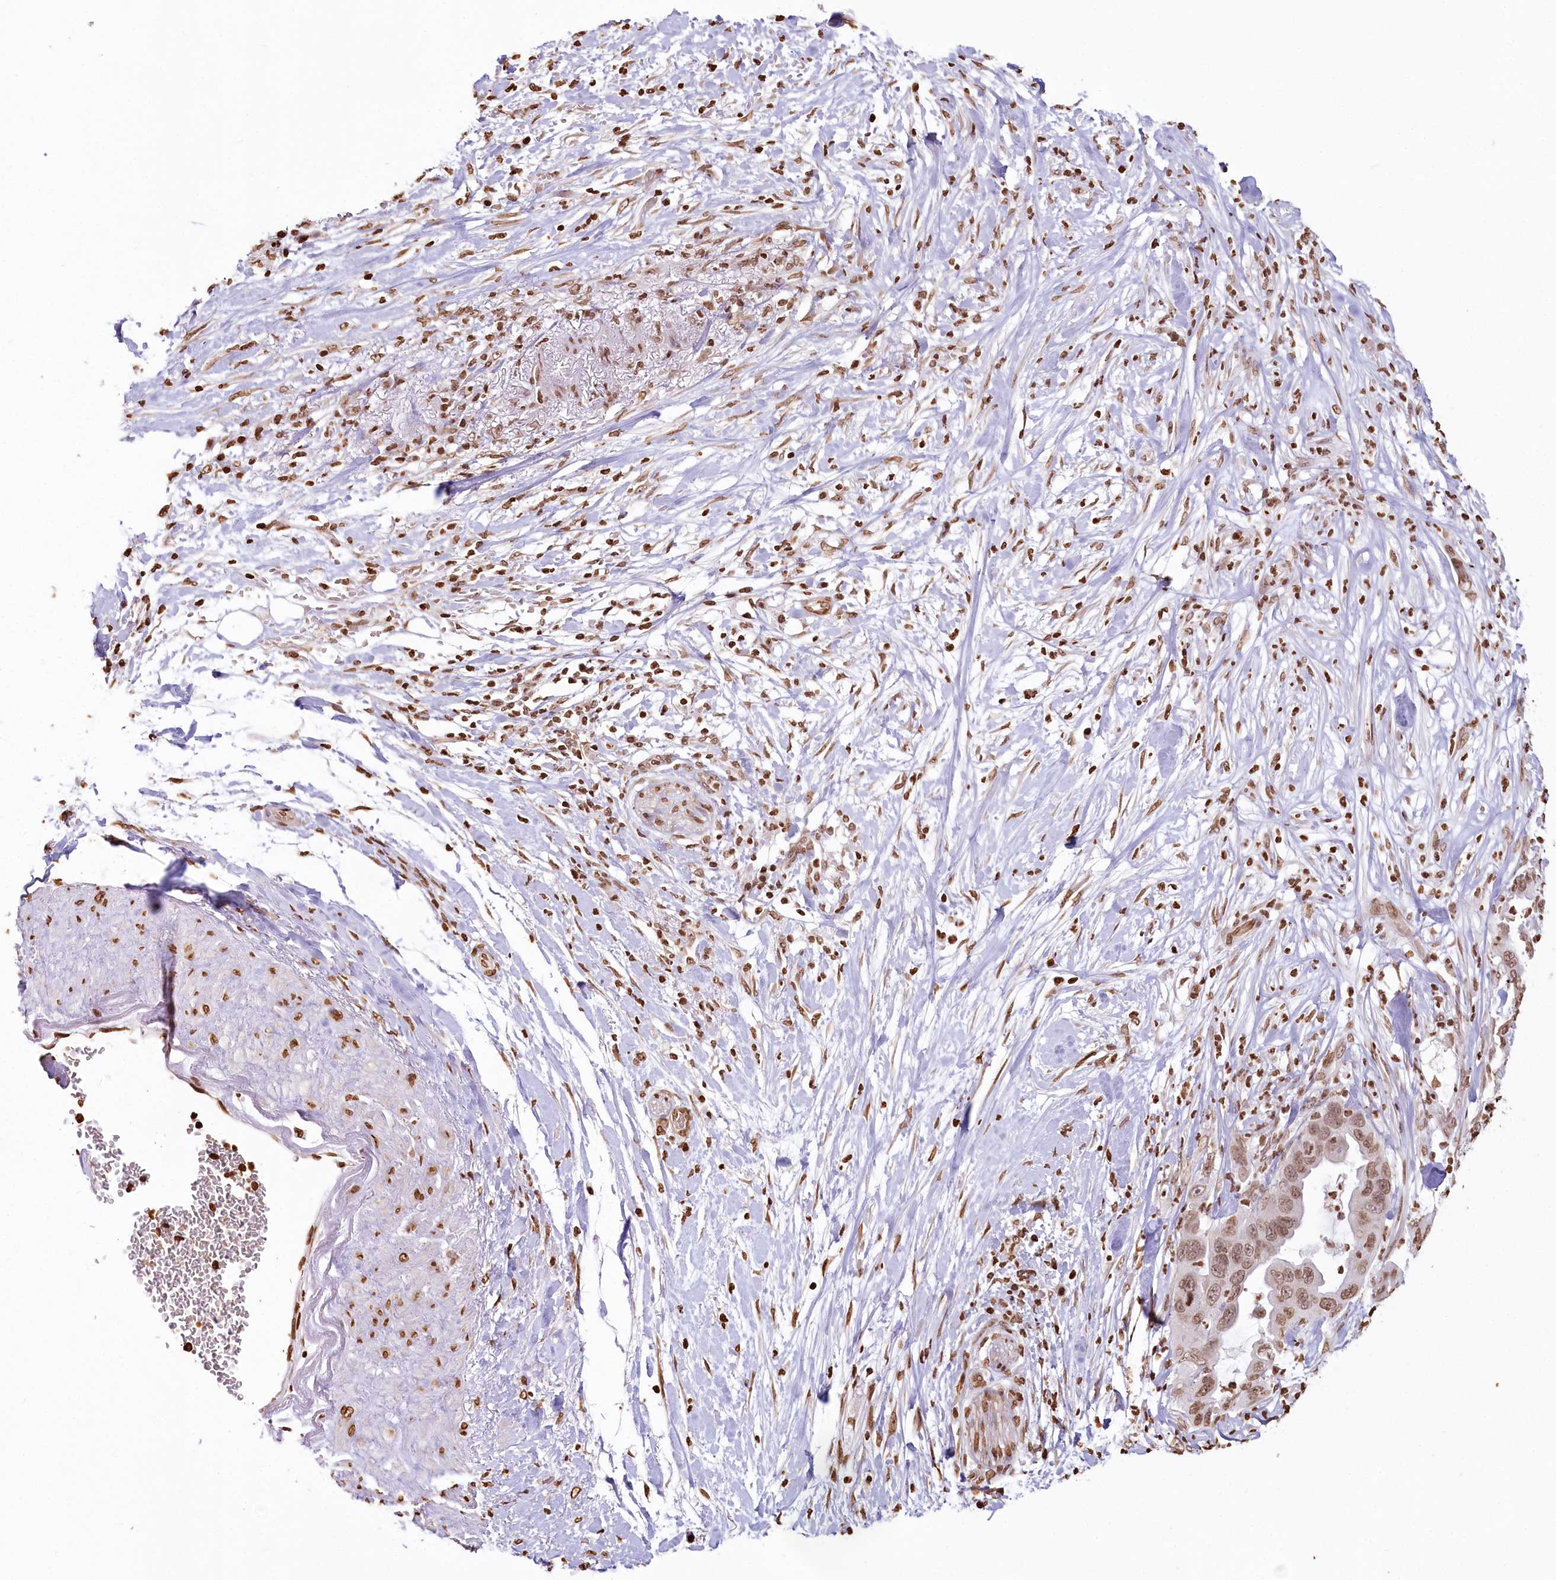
{"staining": {"intensity": "moderate", "quantity": ">75%", "location": "nuclear"}, "tissue": "pancreatic cancer", "cell_type": "Tumor cells", "image_type": "cancer", "snomed": [{"axis": "morphology", "description": "Adenocarcinoma, NOS"}, {"axis": "topography", "description": "Pancreas"}], "caption": "High-power microscopy captured an IHC image of pancreatic adenocarcinoma, revealing moderate nuclear positivity in approximately >75% of tumor cells.", "gene": "FAM13A", "patient": {"sex": "female", "age": 71}}